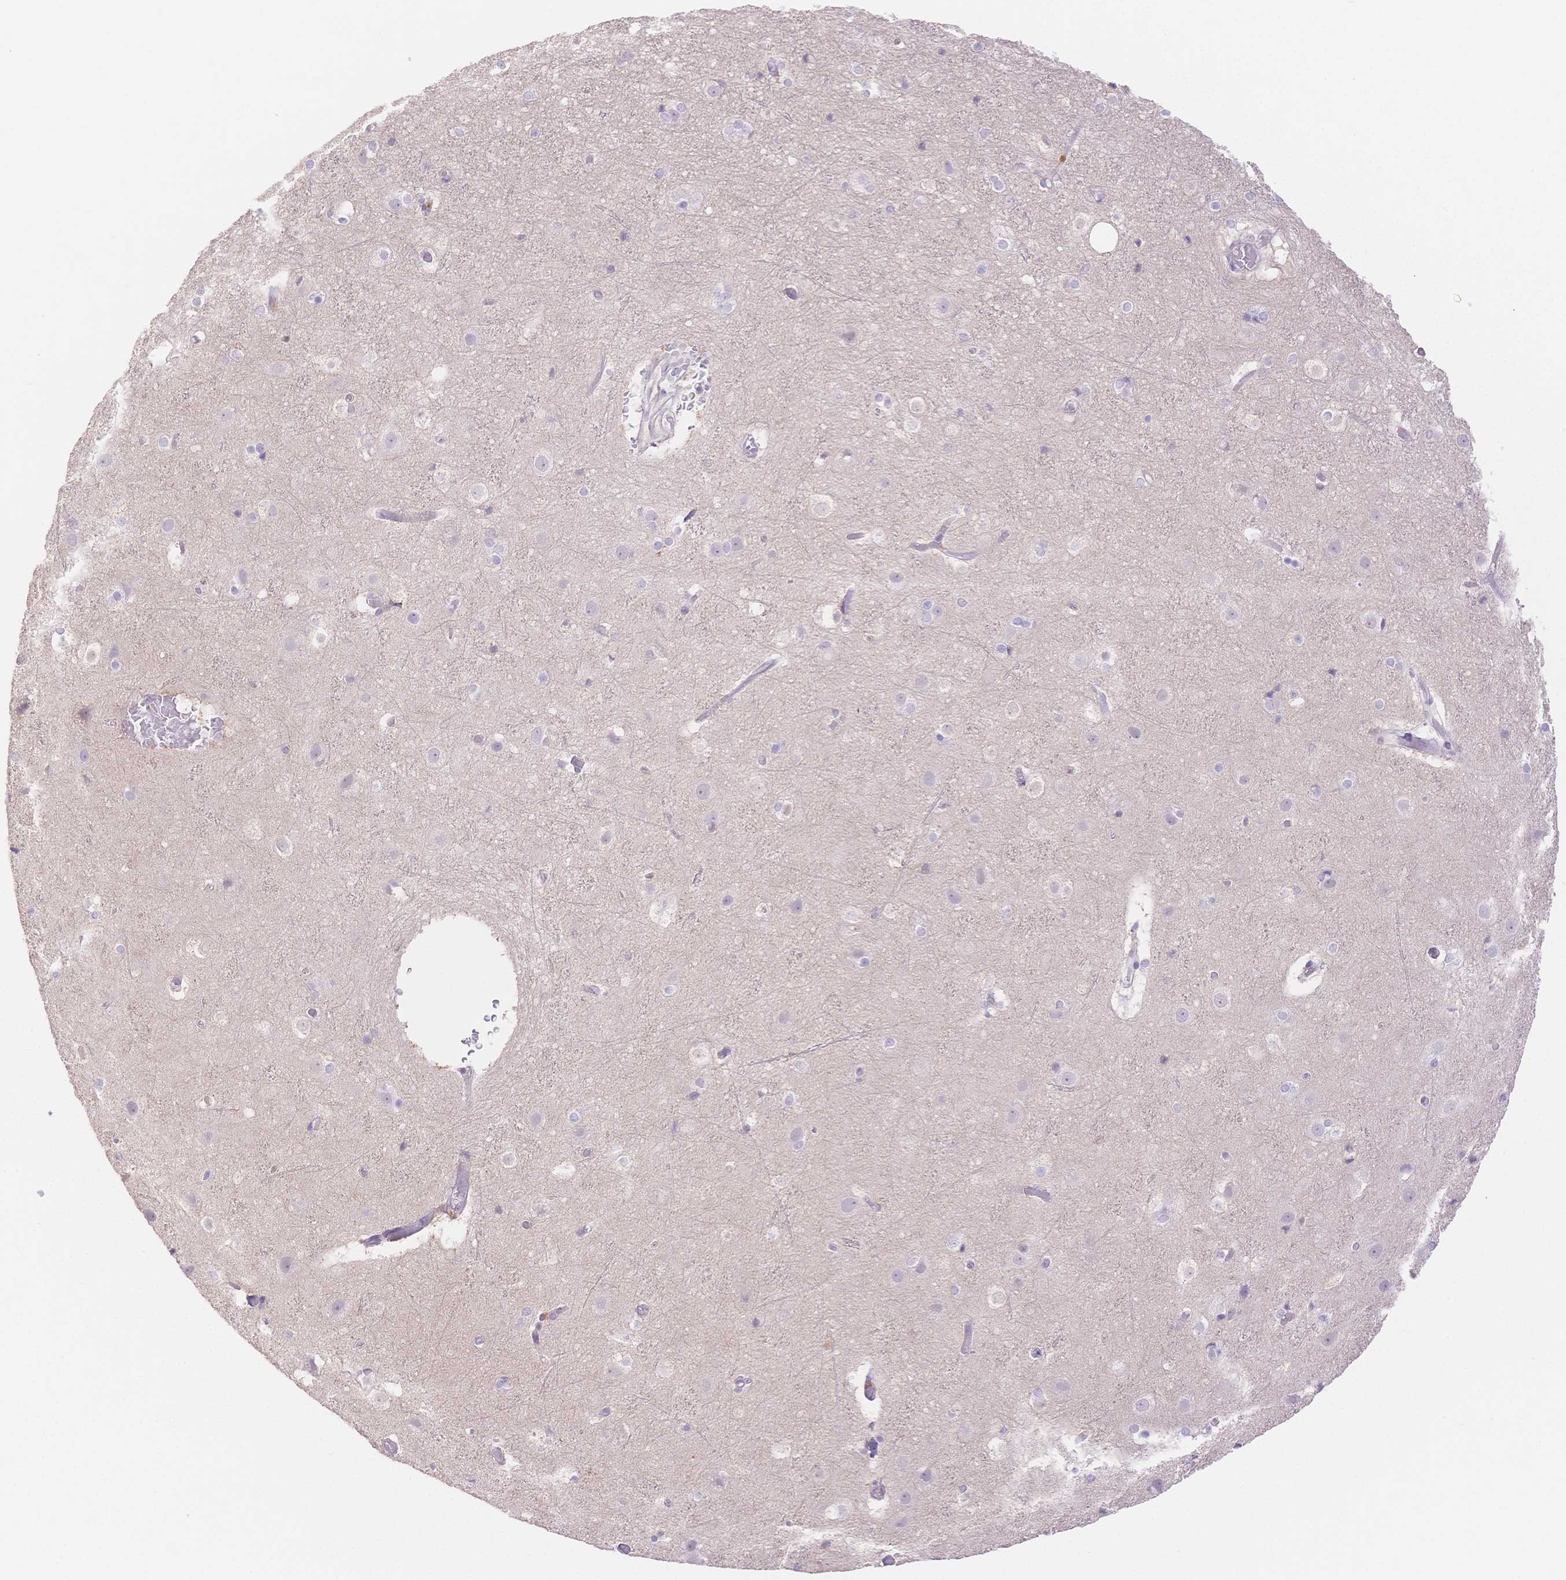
{"staining": {"intensity": "negative", "quantity": "none", "location": "none"}, "tissue": "cerebral cortex", "cell_type": "Endothelial cells", "image_type": "normal", "snomed": [{"axis": "morphology", "description": "Normal tissue, NOS"}, {"axis": "topography", "description": "Cerebral cortex"}], "caption": "IHC of benign cerebral cortex displays no positivity in endothelial cells. (Stains: DAB immunohistochemistry with hematoxylin counter stain, Microscopy: brightfield microscopy at high magnification).", "gene": "WDR54", "patient": {"sex": "female", "age": 52}}